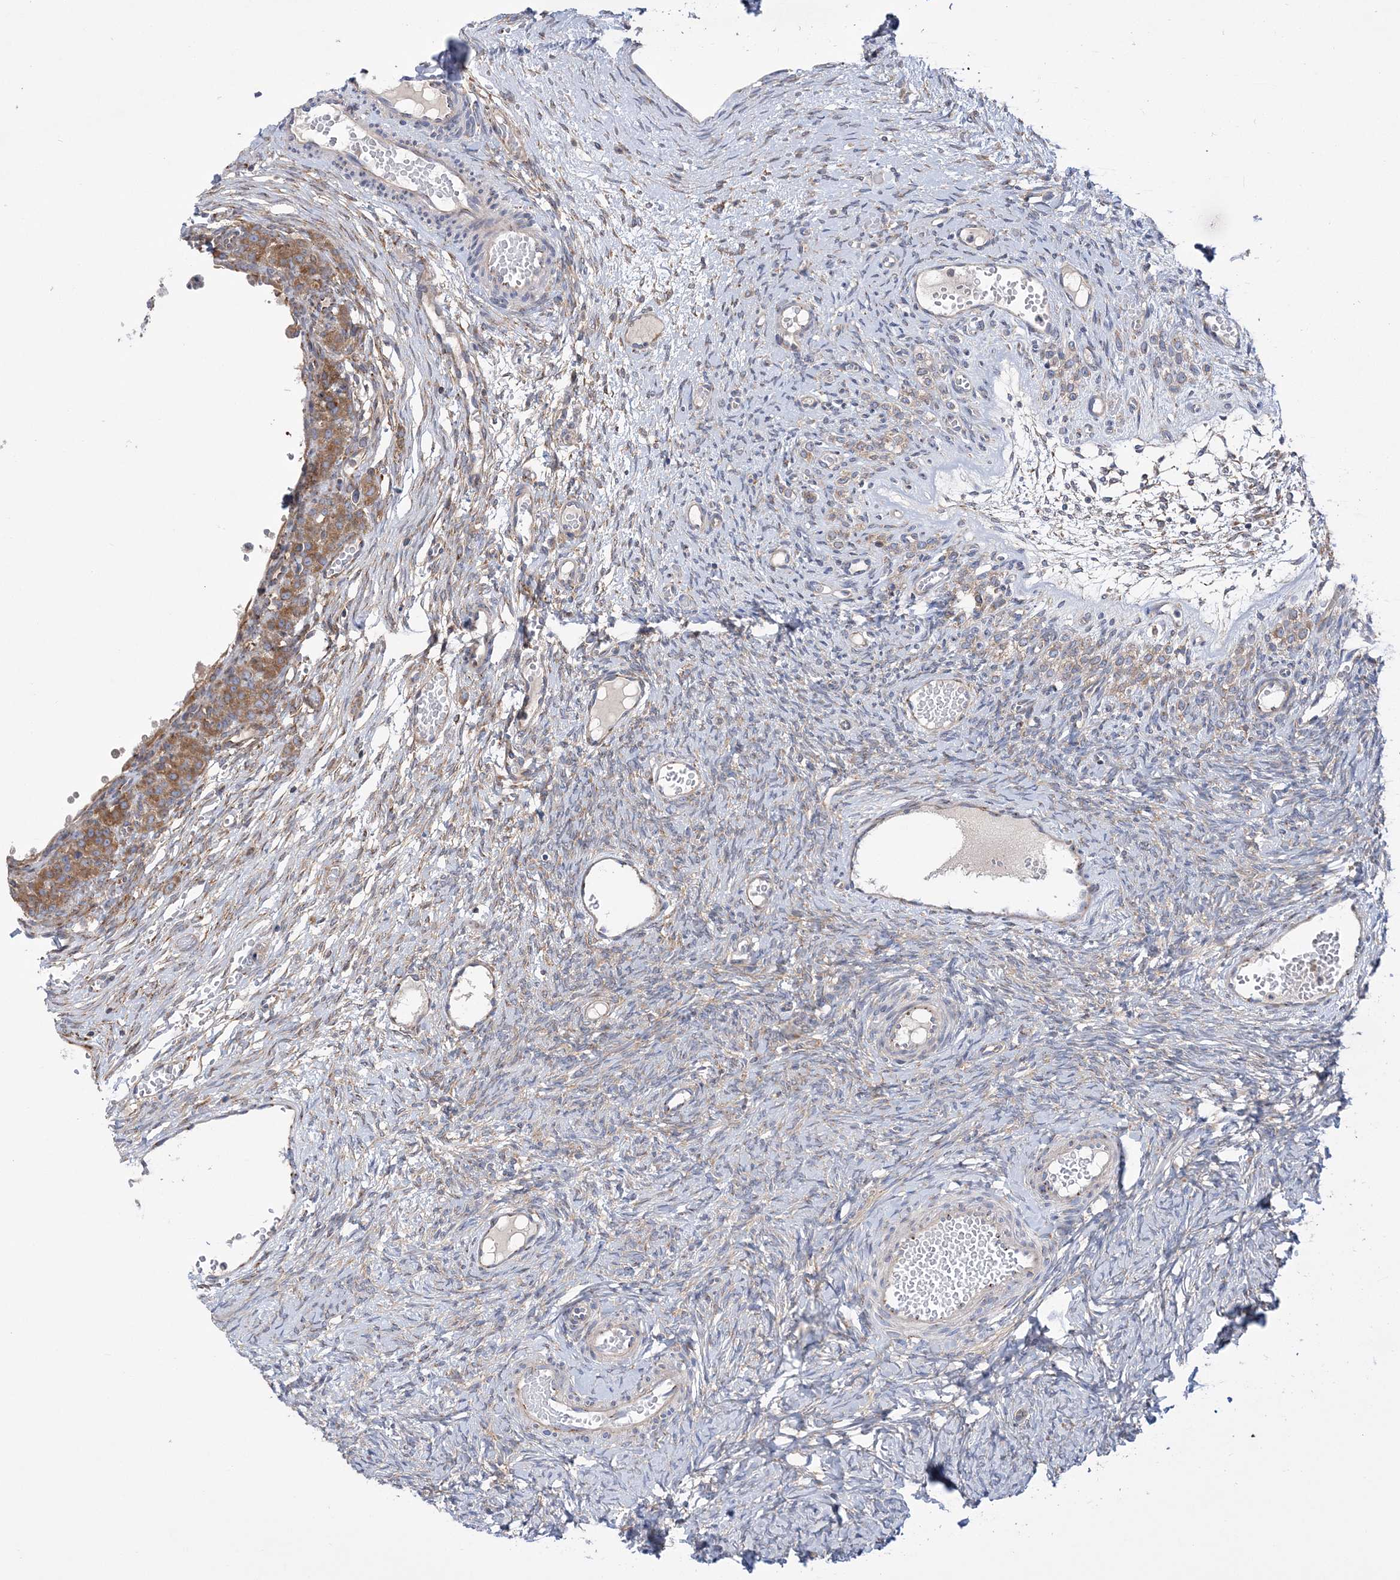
{"staining": {"intensity": "negative", "quantity": "none", "location": "none"}, "tissue": "ovary", "cell_type": "Ovarian stroma cells", "image_type": "normal", "snomed": [{"axis": "morphology", "description": "Adenocarcinoma, NOS"}, {"axis": "topography", "description": "Endometrium"}], "caption": "Immunohistochemical staining of benign ovary shows no significant positivity in ovarian stroma cells.", "gene": "COPB2", "patient": {"sex": "female", "age": 32}}